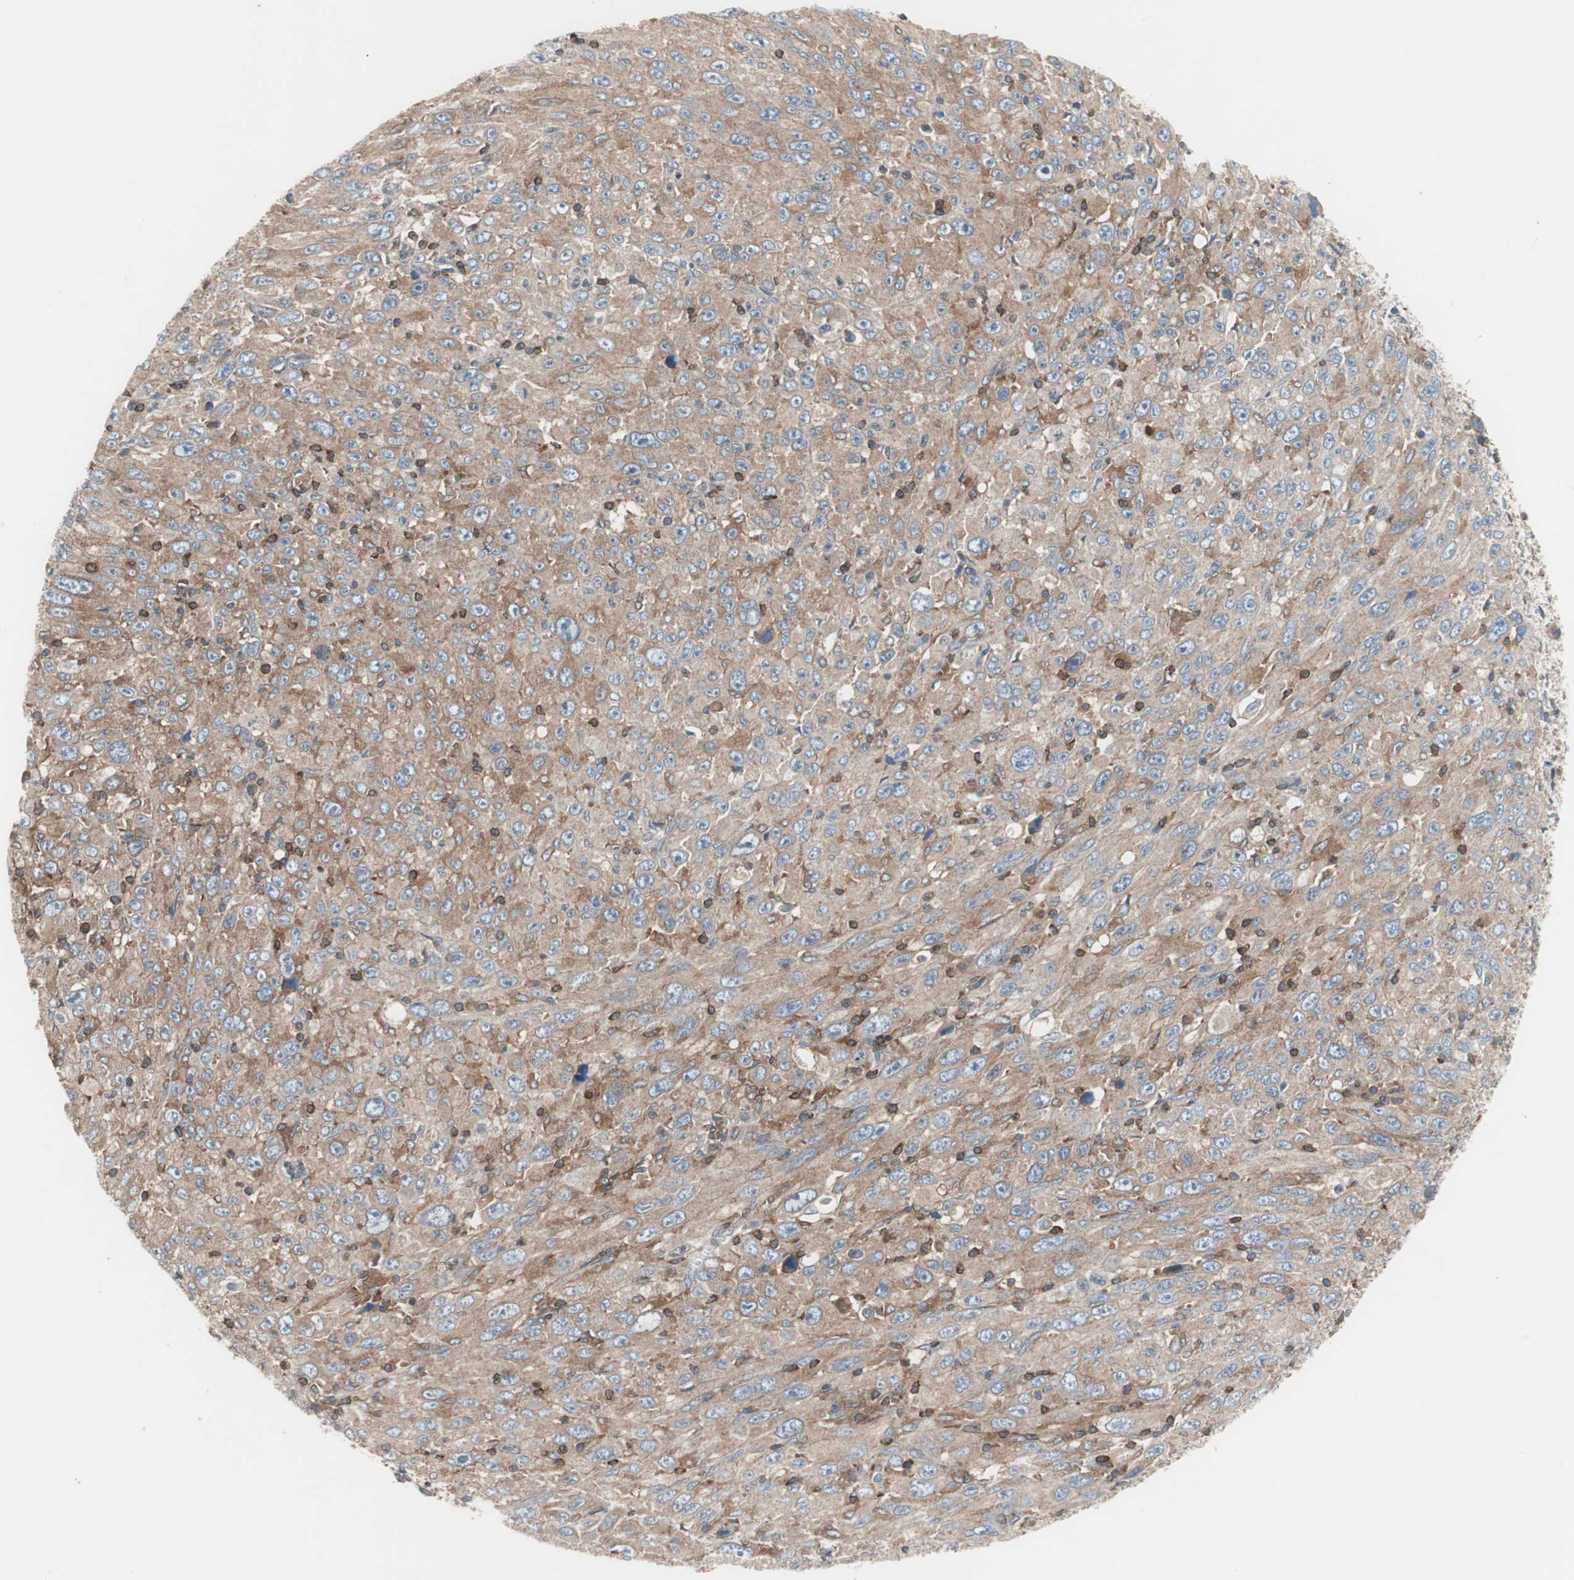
{"staining": {"intensity": "moderate", "quantity": ">75%", "location": "cytoplasmic/membranous"}, "tissue": "melanoma", "cell_type": "Tumor cells", "image_type": "cancer", "snomed": [{"axis": "morphology", "description": "Malignant melanoma, Metastatic site"}, {"axis": "topography", "description": "Skin"}], "caption": "The histopathology image shows immunohistochemical staining of malignant melanoma (metastatic site). There is moderate cytoplasmic/membranous staining is appreciated in approximately >75% of tumor cells.", "gene": "PIK3R1", "patient": {"sex": "female", "age": 56}}